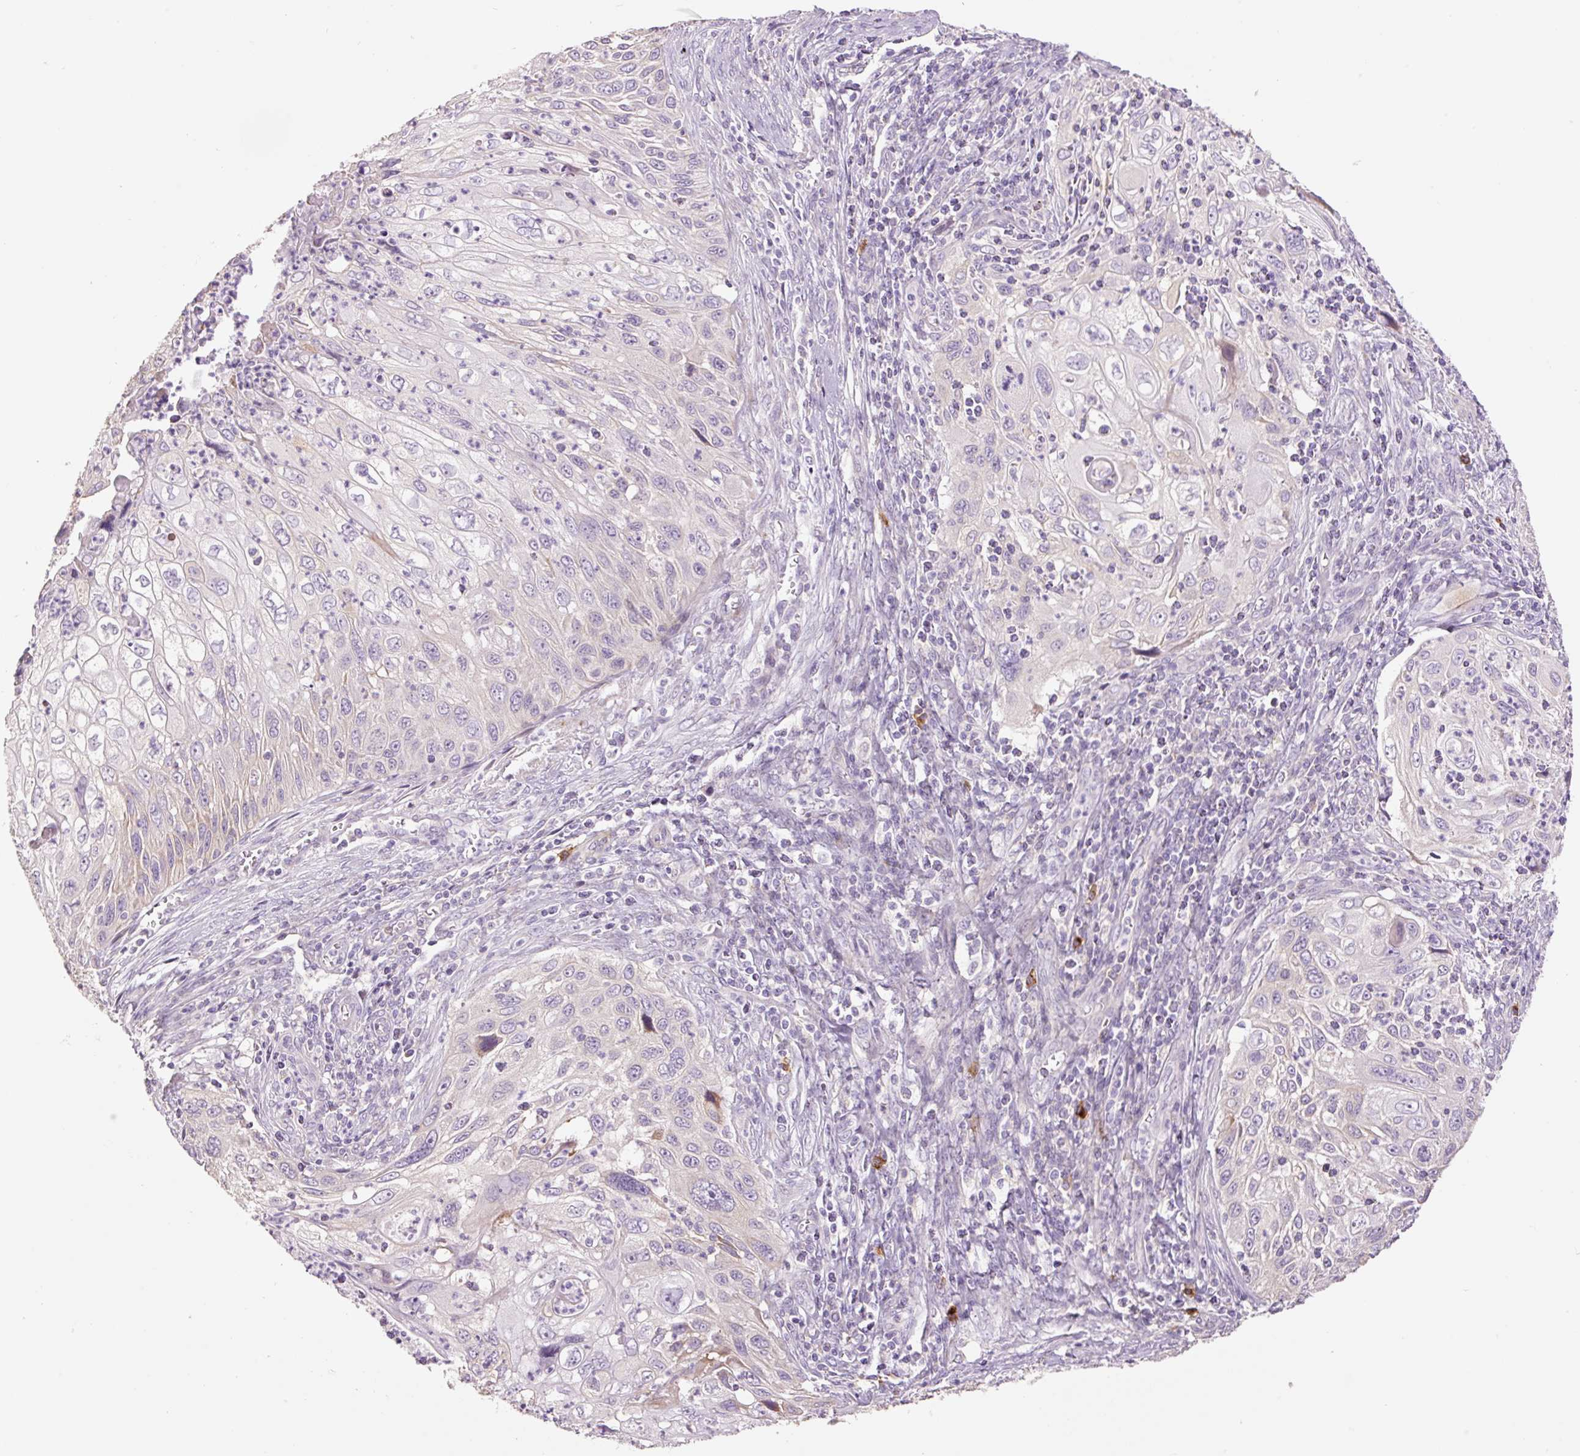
{"staining": {"intensity": "negative", "quantity": "none", "location": "none"}, "tissue": "cervical cancer", "cell_type": "Tumor cells", "image_type": "cancer", "snomed": [{"axis": "morphology", "description": "Squamous cell carcinoma, NOS"}, {"axis": "topography", "description": "Cervix"}], "caption": "The IHC histopathology image has no significant positivity in tumor cells of cervical cancer (squamous cell carcinoma) tissue. (Stains: DAB (3,3'-diaminobenzidine) immunohistochemistry with hematoxylin counter stain, Microscopy: brightfield microscopy at high magnification).", "gene": "HAX1", "patient": {"sex": "female", "age": 70}}